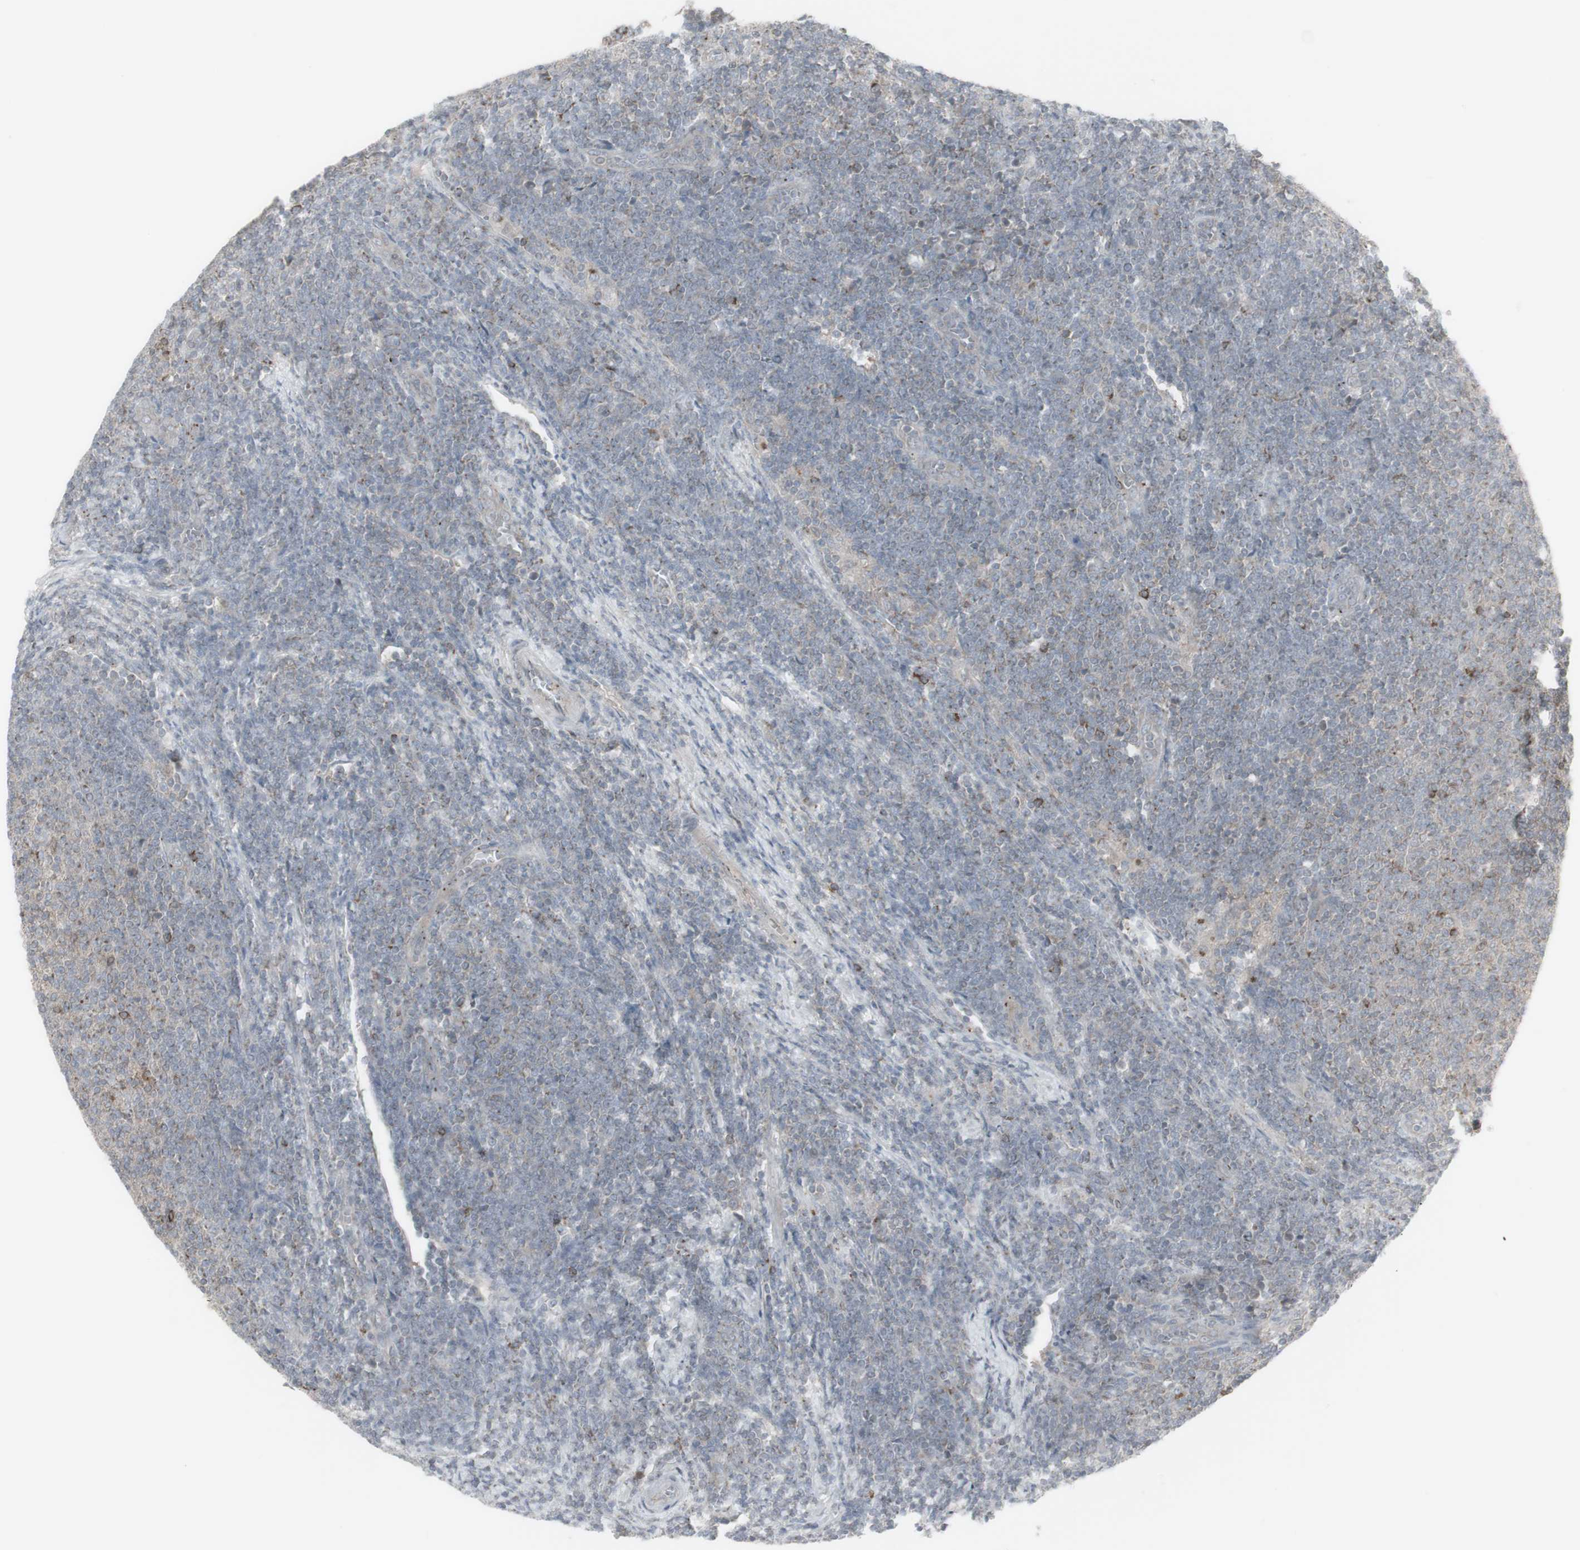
{"staining": {"intensity": "negative", "quantity": "none", "location": "none"}, "tissue": "lymphoma", "cell_type": "Tumor cells", "image_type": "cancer", "snomed": [{"axis": "morphology", "description": "Malignant lymphoma, non-Hodgkin's type, Low grade"}, {"axis": "topography", "description": "Lymph node"}], "caption": "Immunohistochemical staining of human malignant lymphoma, non-Hodgkin's type (low-grade) exhibits no significant expression in tumor cells.", "gene": "GALNT6", "patient": {"sex": "male", "age": 66}}